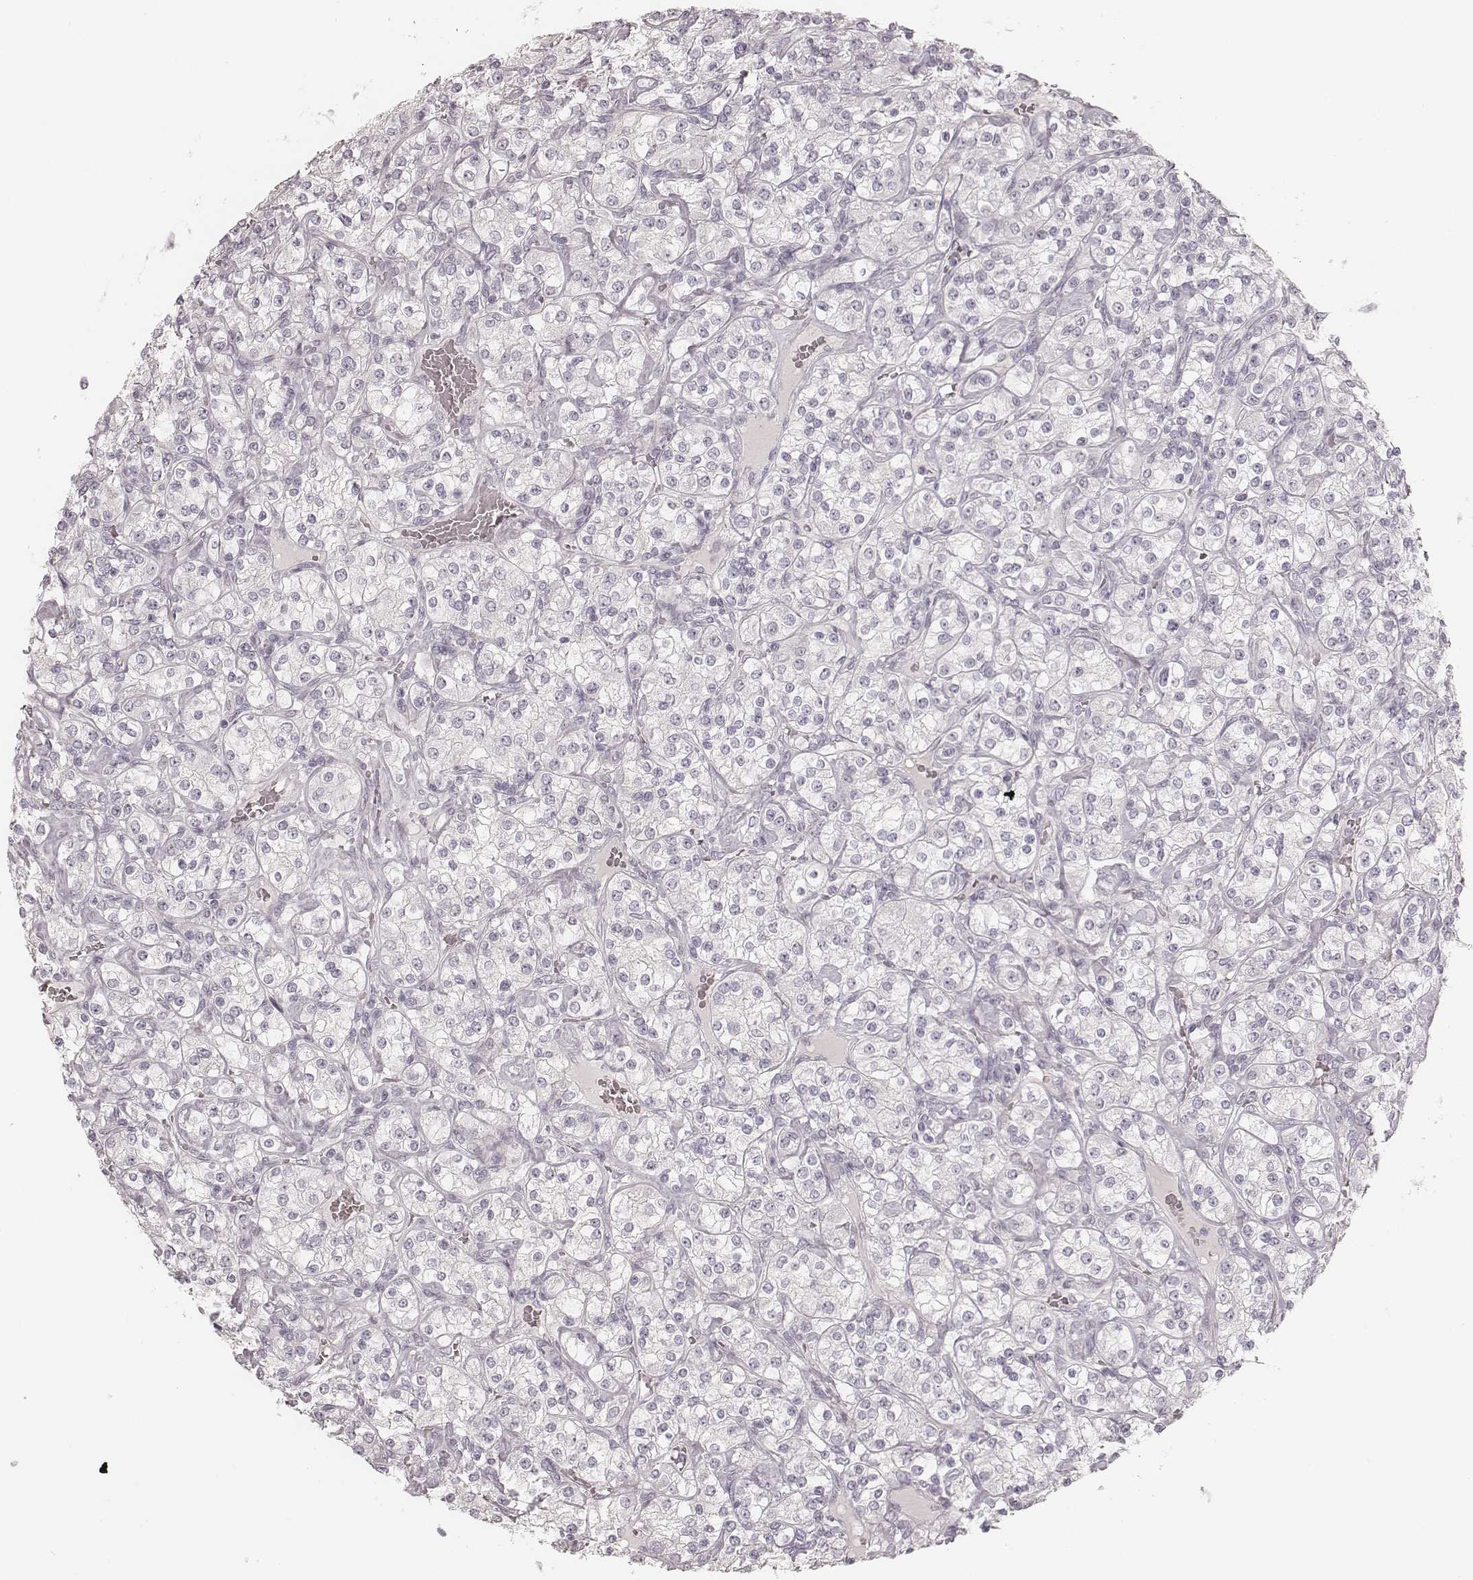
{"staining": {"intensity": "negative", "quantity": "none", "location": "none"}, "tissue": "renal cancer", "cell_type": "Tumor cells", "image_type": "cancer", "snomed": [{"axis": "morphology", "description": "Adenocarcinoma, NOS"}, {"axis": "topography", "description": "Kidney"}], "caption": "High power microscopy micrograph of an immunohistochemistry histopathology image of renal adenocarcinoma, revealing no significant staining in tumor cells.", "gene": "SPATA24", "patient": {"sex": "male", "age": 77}}